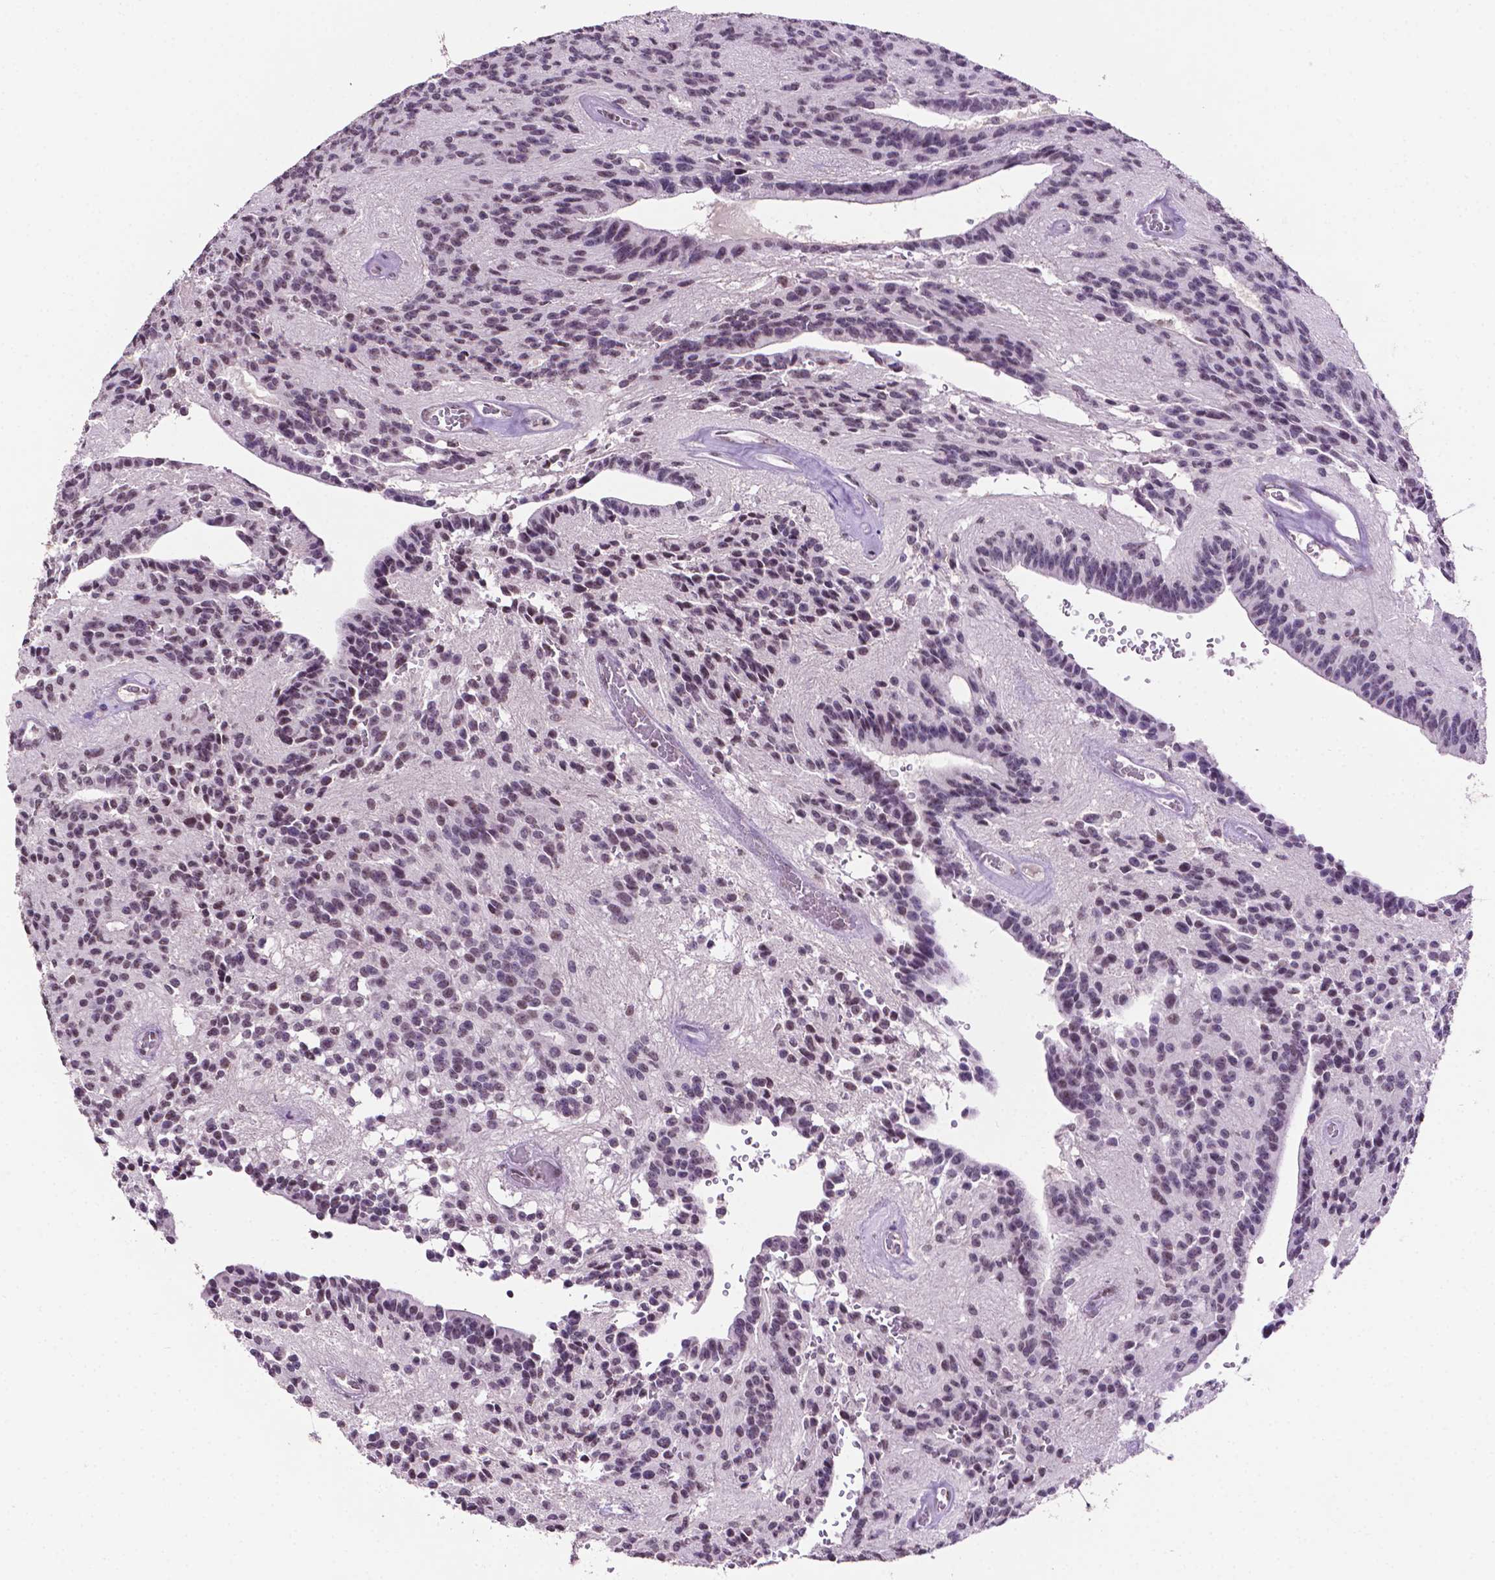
{"staining": {"intensity": "moderate", "quantity": "<25%", "location": "nuclear"}, "tissue": "glioma", "cell_type": "Tumor cells", "image_type": "cancer", "snomed": [{"axis": "morphology", "description": "Glioma, malignant, Low grade"}, {"axis": "topography", "description": "Brain"}], "caption": "DAB immunohistochemical staining of human low-grade glioma (malignant) exhibits moderate nuclear protein positivity in approximately <25% of tumor cells. (brown staining indicates protein expression, while blue staining denotes nuclei).", "gene": "PTPN6", "patient": {"sex": "male", "age": 31}}